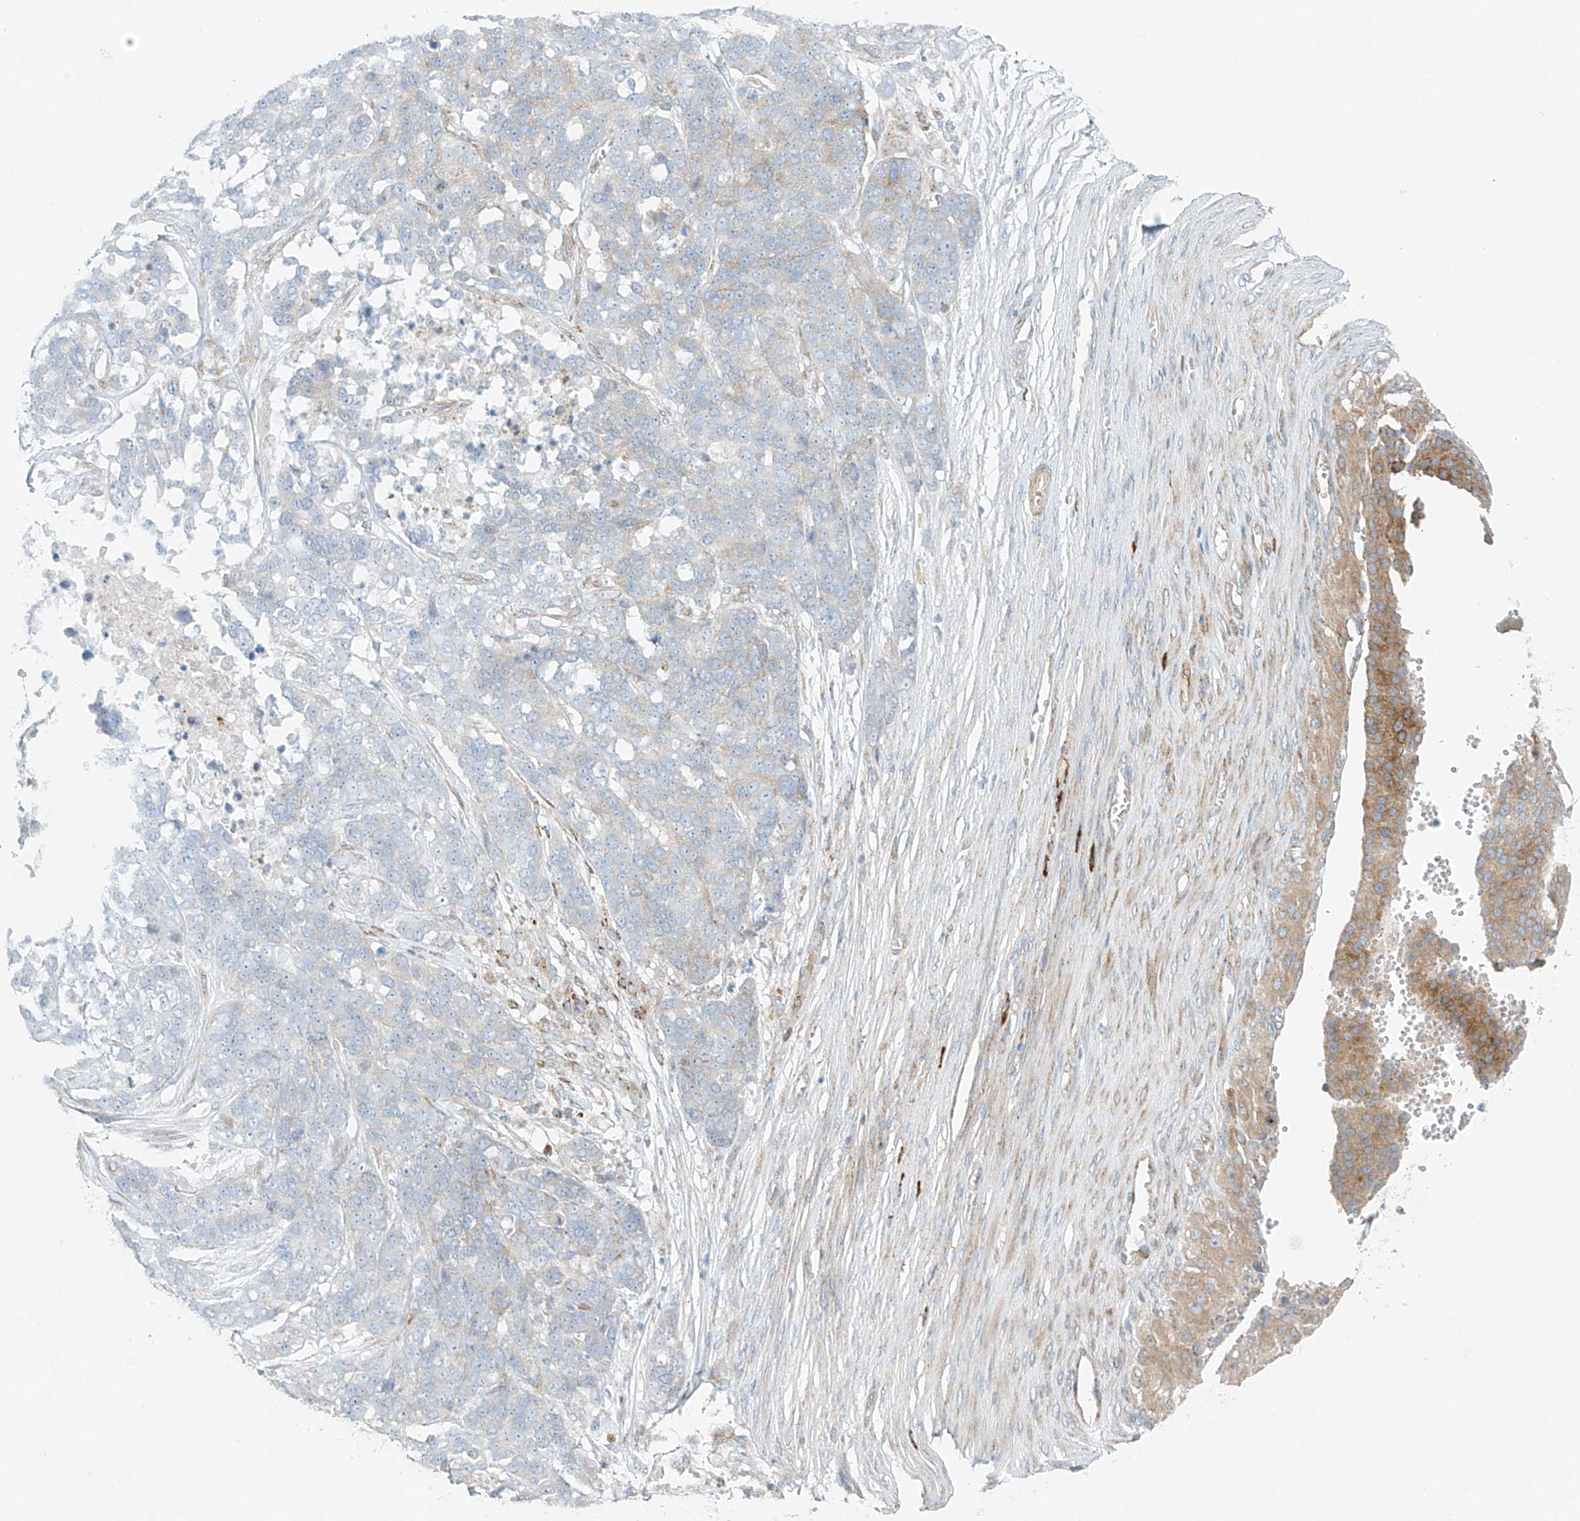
{"staining": {"intensity": "weak", "quantity": "<25%", "location": "cytoplasmic/membranous"}, "tissue": "ovarian cancer", "cell_type": "Tumor cells", "image_type": "cancer", "snomed": [{"axis": "morphology", "description": "Cystadenocarcinoma, serous, NOS"}, {"axis": "topography", "description": "Ovary"}], "caption": "A high-resolution histopathology image shows immunohistochemistry (IHC) staining of serous cystadenocarcinoma (ovarian), which displays no significant expression in tumor cells. (DAB immunohistochemistry (IHC) with hematoxylin counter stain).", "gene": "EIPR1", "patient": {"sex": "female", "age": 44}}